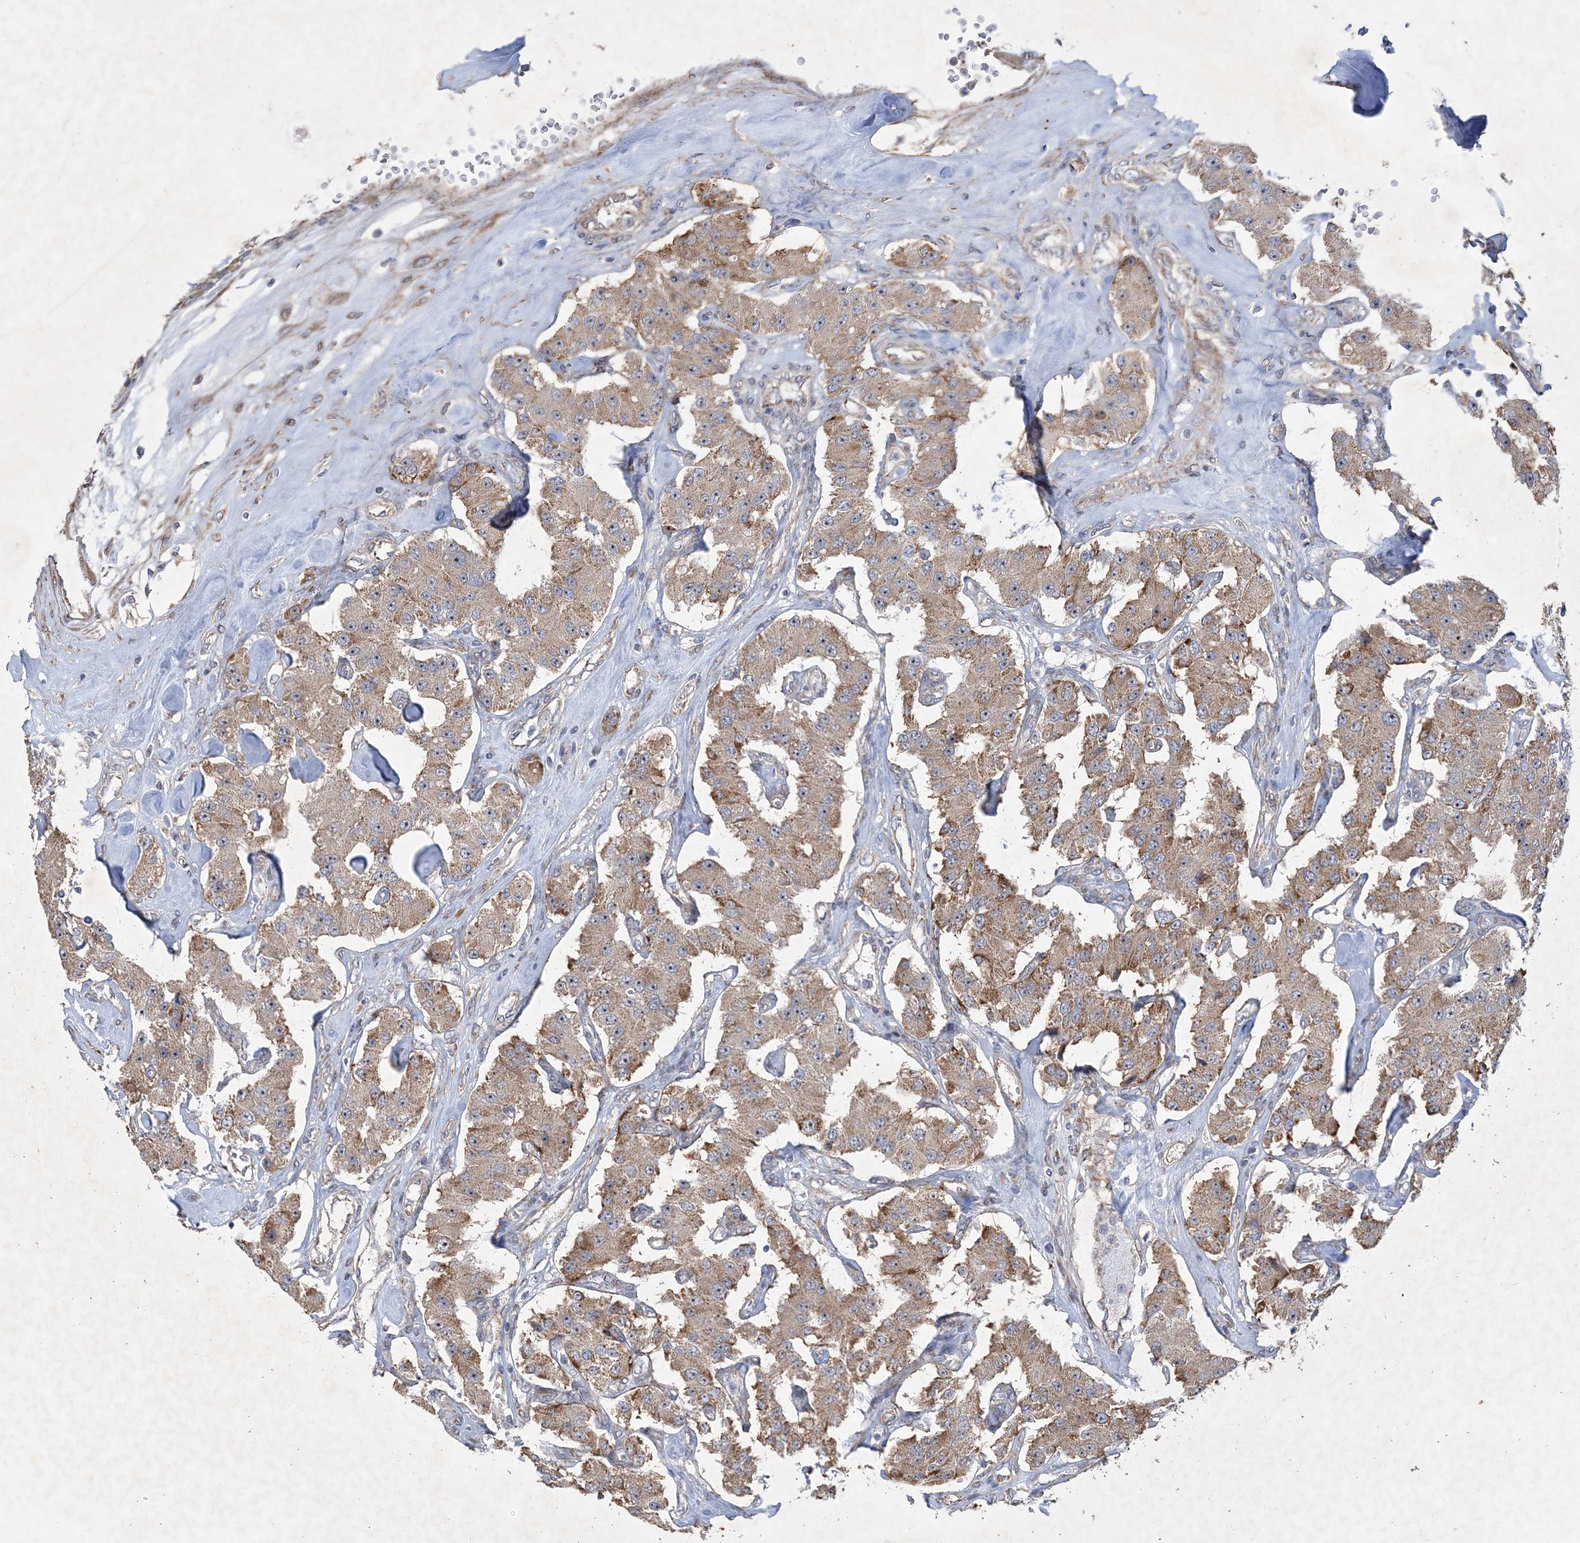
{"staining": {"intensity": "moderate", "quantity": ">75%", "location": "cytoplasmic/membranous"}, "tissue": "carcinoid", "cell_type": "Tumor cells", "image_type": "cancer", "snomed": [{"axis": "morphology", "description": "Carcinoid, malignant, NOS"}, {"axis": "topography", "description": "Pancreas"}], "caption": "A histopathology image showing moderate cytoplasmic/membranous expression in approximately >75% of tumor cells in carcinoid (malignant), as visualized by brown immunohistochemical staining.", "gene": "FEZ2", "patient": {"sex": "male", "age": 41}}